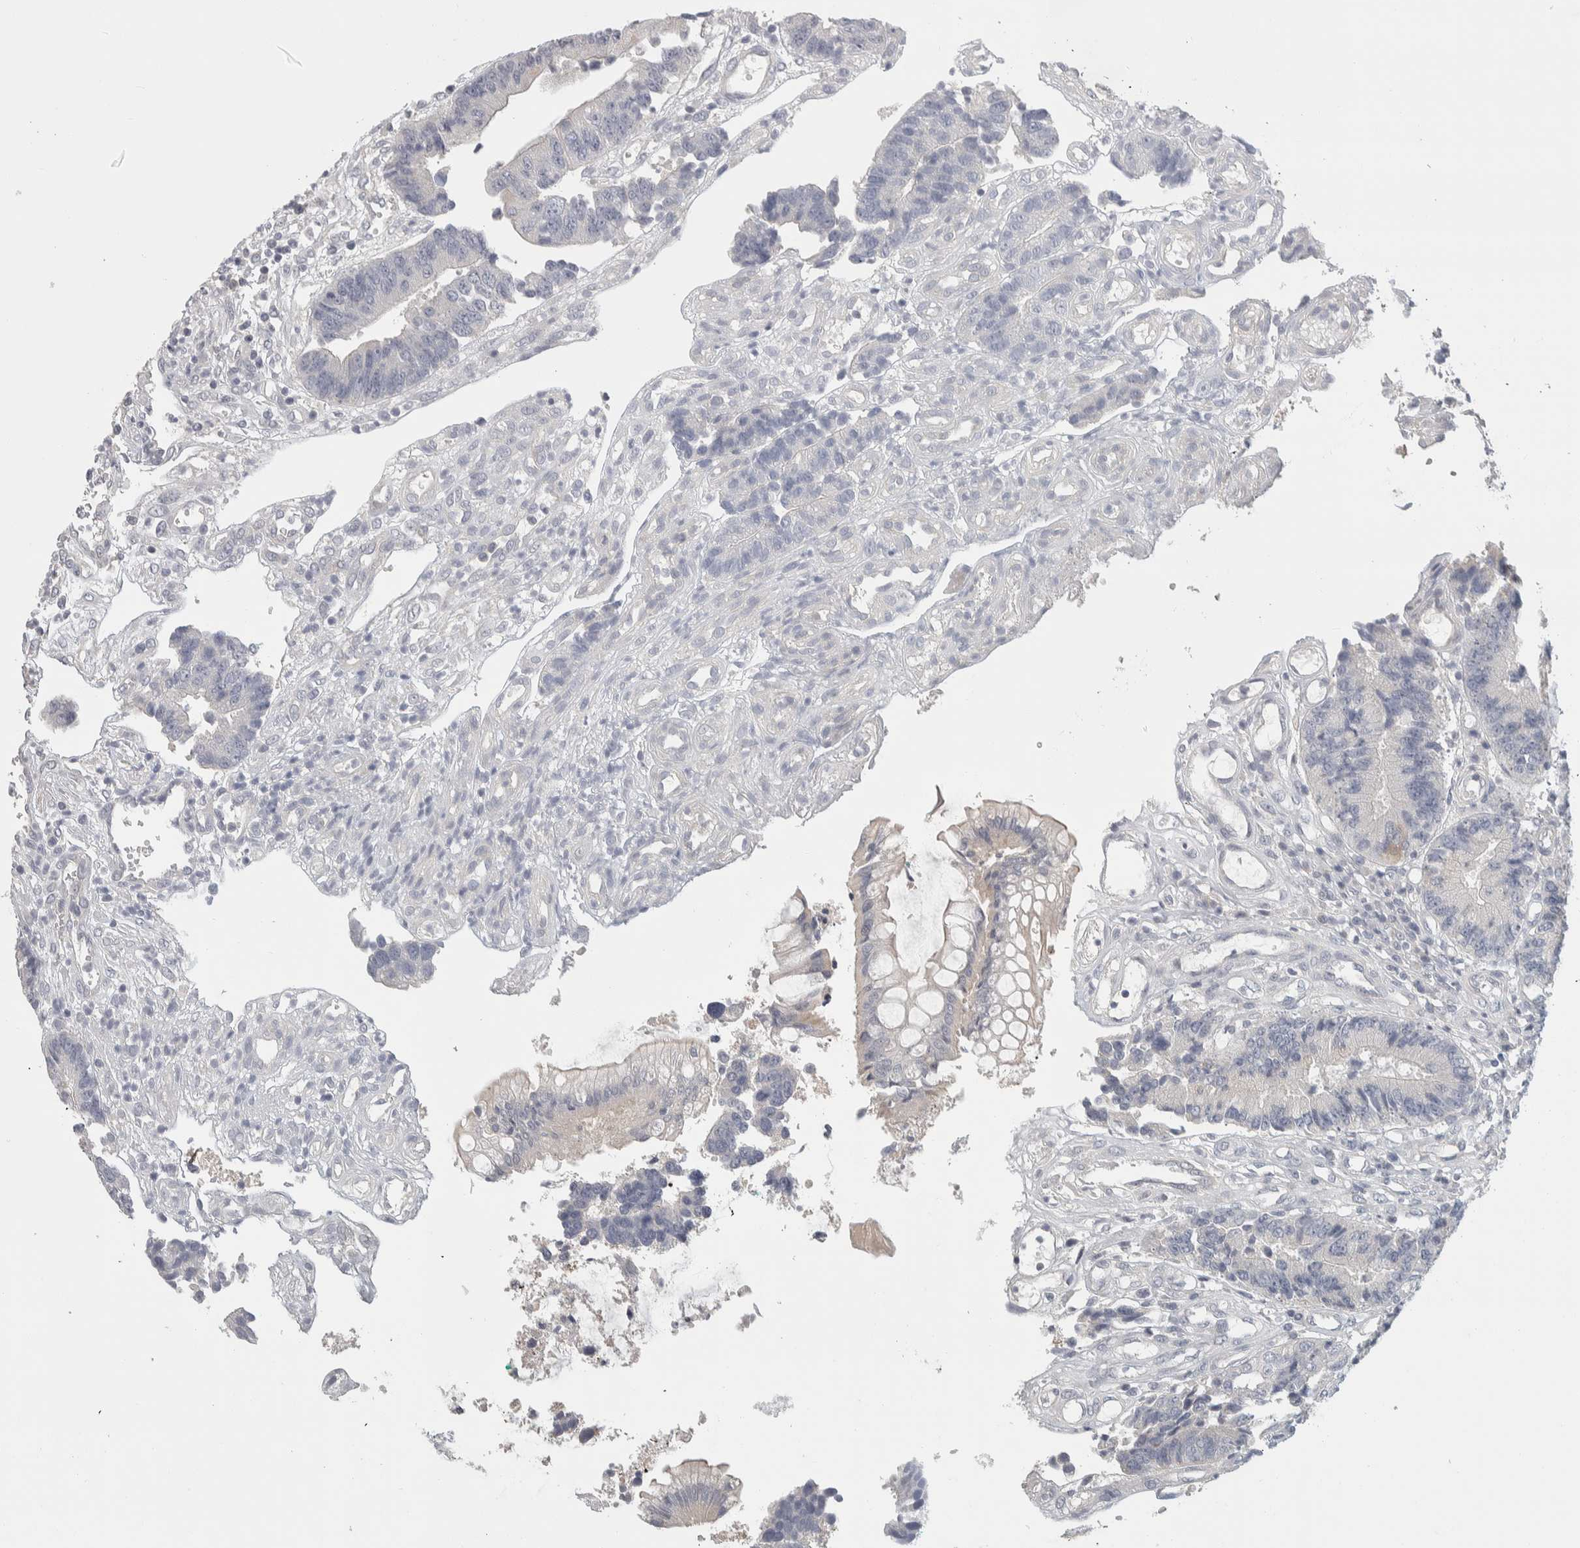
{"staining": {"intensity": "negative", "quantity": "none", "location": "none"}, "tissue": "colorectal cancer", "cell_type": "Tumor cells", "image_type": "cancer", "snomed": [{"axis": "morphology", "description": "Adenocarcinoma, NOS"}, {"axis": "topography", "description": "Rectum"}], "caption": "Micrograph shows no significant protein expression in tumor cells of colorectal cancer.", "gene": "DCXR", "patient": {"sex": "male", "age": 84}}